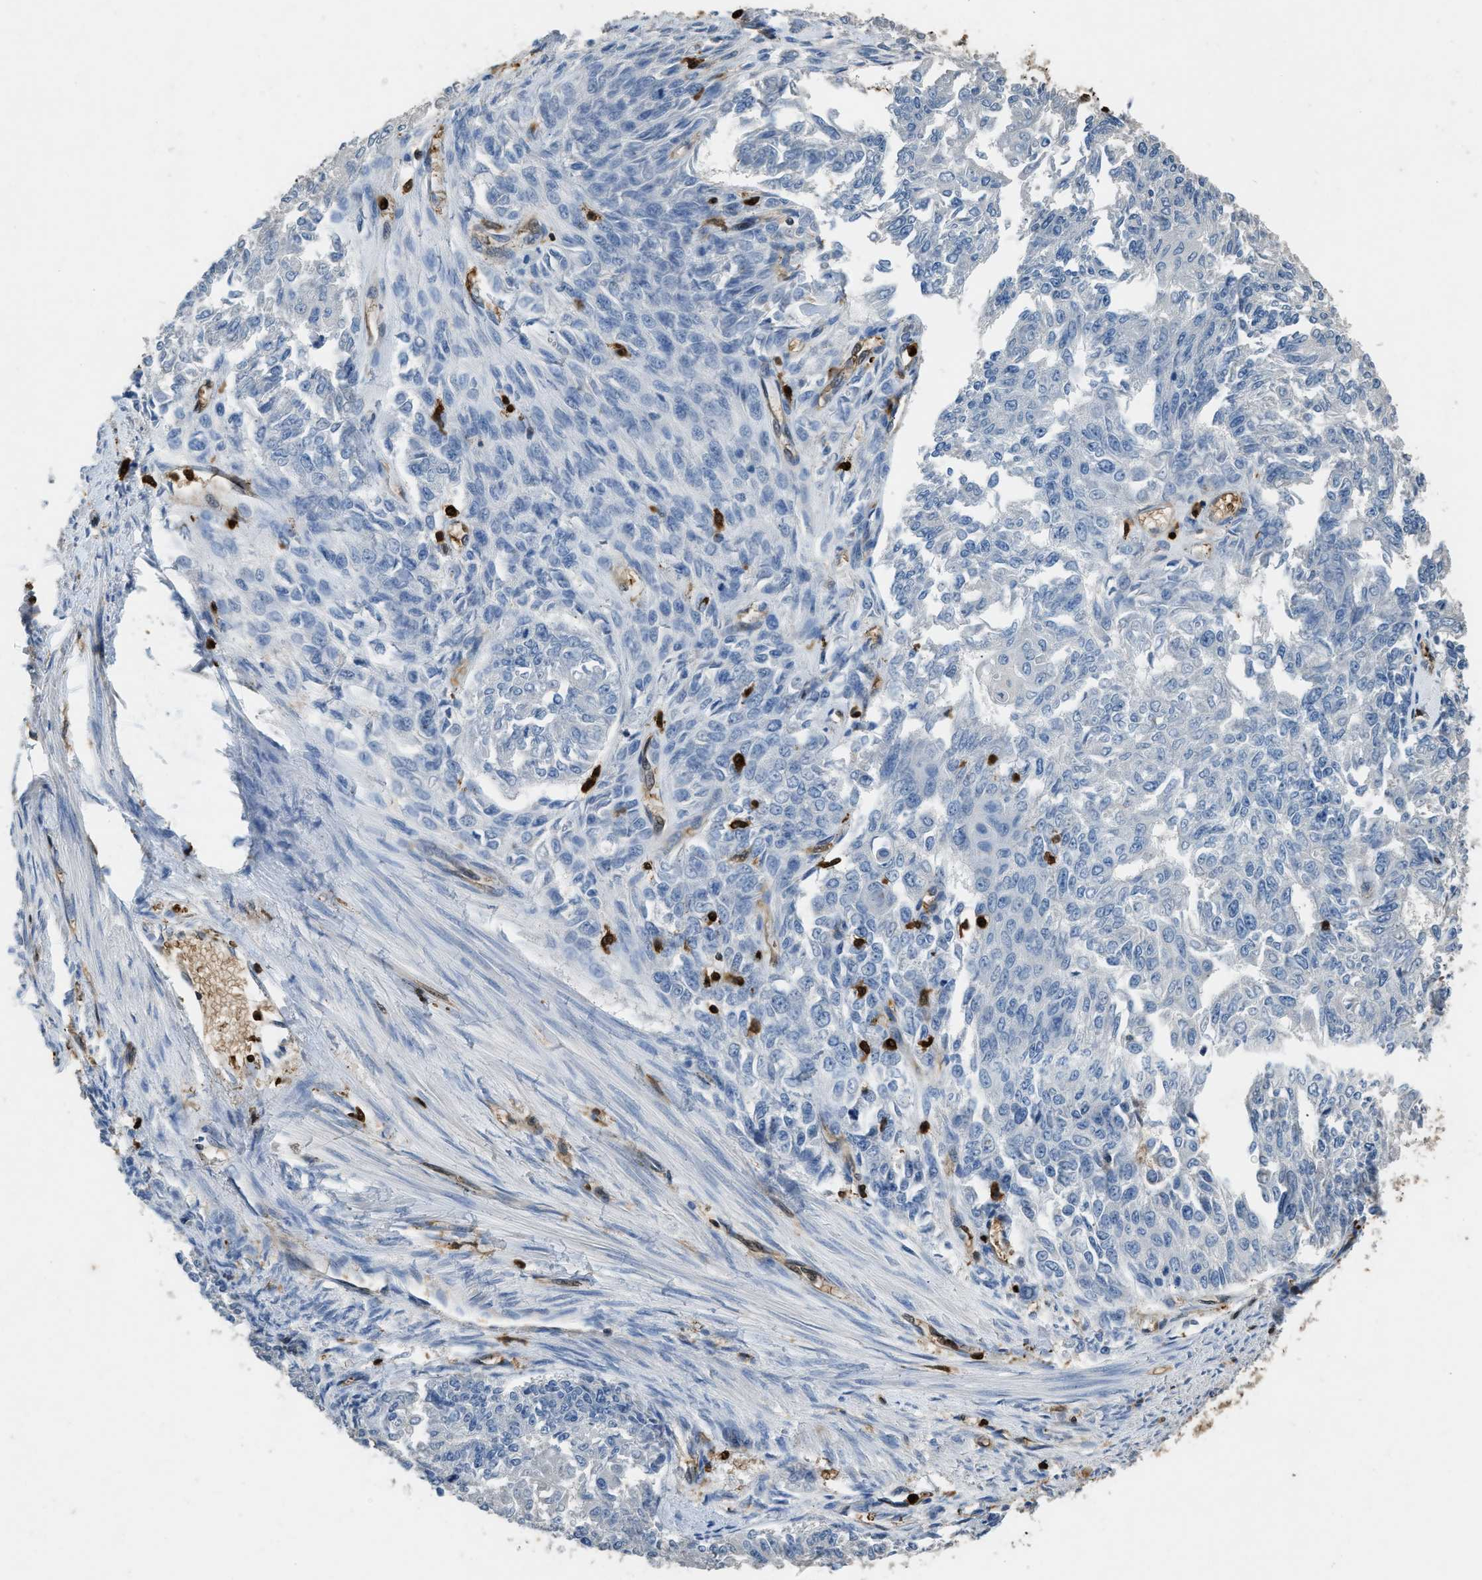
{"staining": {"intensity": "negative", "quantity": "none", "location": "none"}, "tissue": "endometrial cancer", "cell_type": "Tumor cells", "image_type": "cancer", "snomed": [{"axis": "morphology", "description": "Adenocarcinoma, NOS"}, {"axis": "topography", "description": "Endometrium"}], "caption": "High power microscopy micrograph of an immunohistochemistry (IHC) micrograph of endometrial cancer (adenocarcinoma), revealing no significant staining in tumor cells.", "gene": "ARHGDIB", "patient": {"sex": "female", "age": 32}}